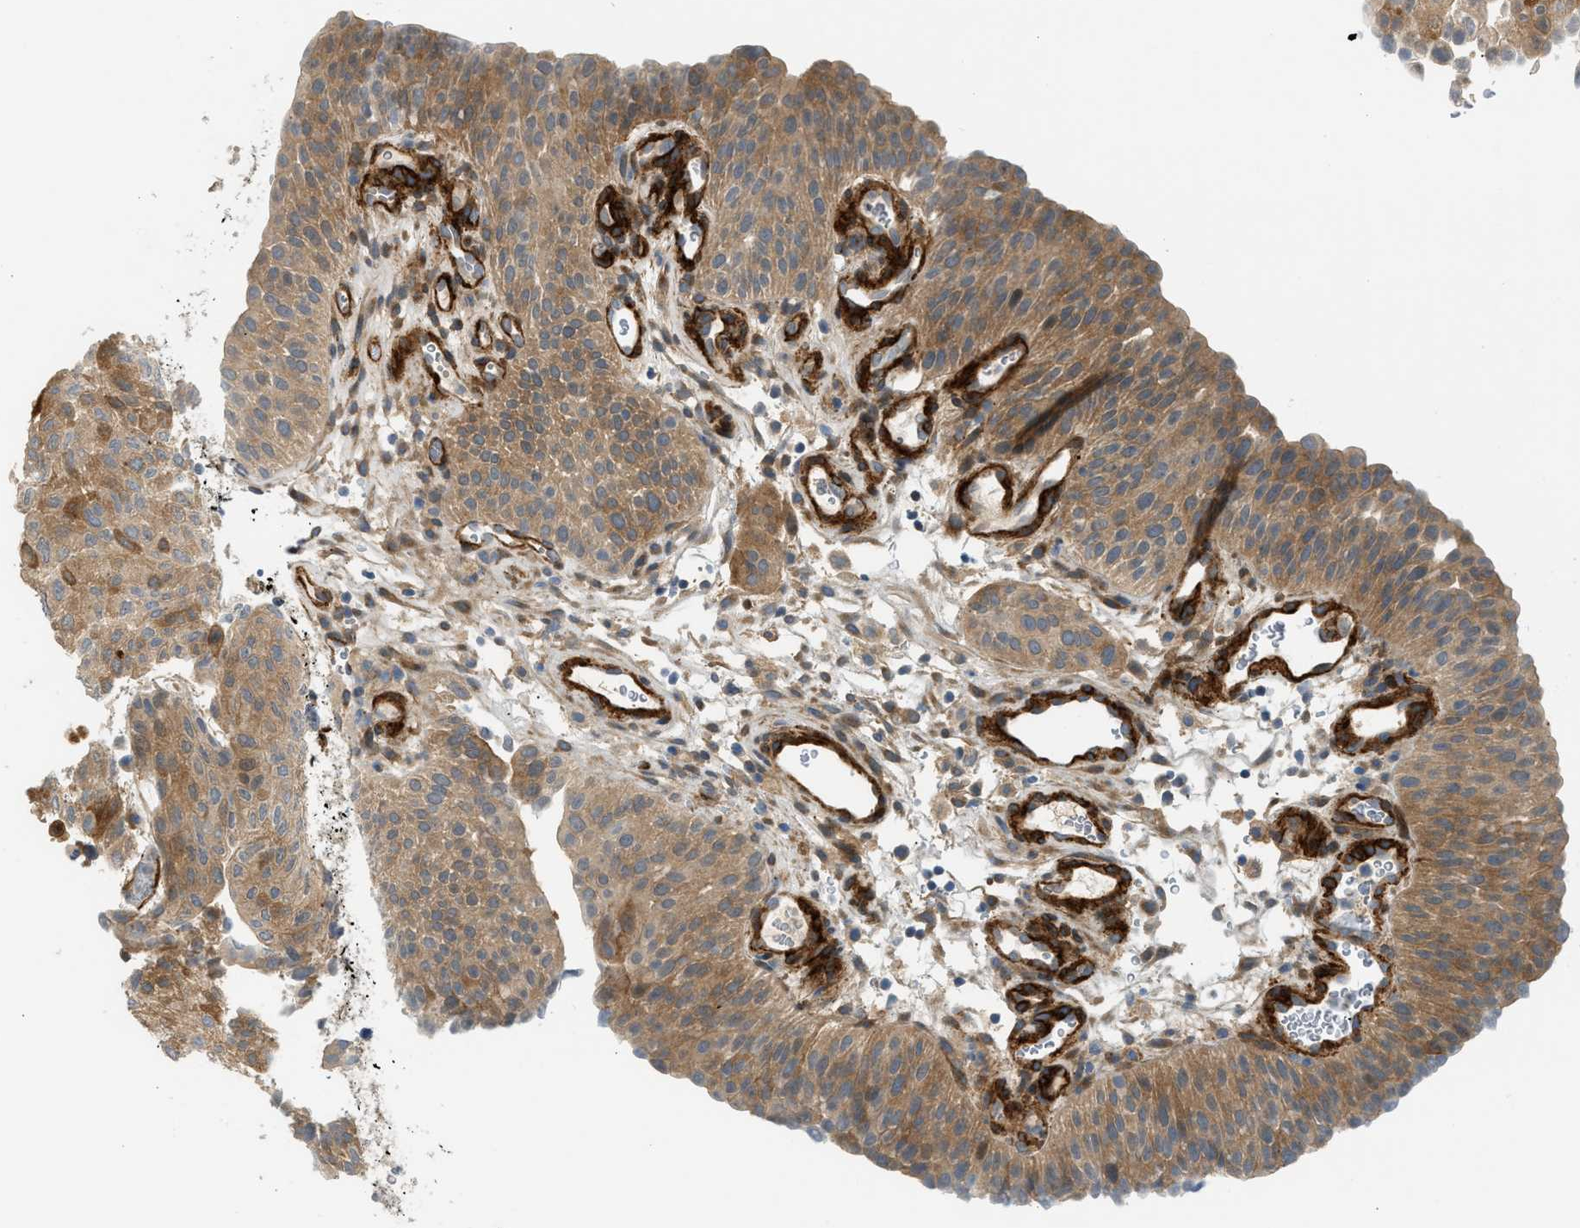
{"staining": {"intensity": "moderate", "quantity": ">75%", "location": "cytoplasmic/membranous"}, "tissue": "urothelial cancer", "cell_type": "Tumor cells", "image_type": "cancer", "snomed": [{"axis": "morphology", "description": "Urothelial carcinoma, Low grade"}, {"axis": "morphology", "description": "Urothelial carcinoma, High grade"}, {"axis": "topography", "description": "Urinary bladder"}], "caption": "Immunohistochemical staining of human high-grade urothelial carcinoma shows medium levels of moderate cytoplasmic/membranous positivity in approximately >75% of tumor cells. The staining was performed using DAB (3,3'-diaminobenzidine) to visualize the protein expression in brown, while the nuclei were stained in blue with hematoxylin (Magnification: 20x).", "gene": "EDNRA", "patient": {"sex": "male", "age": 35}}